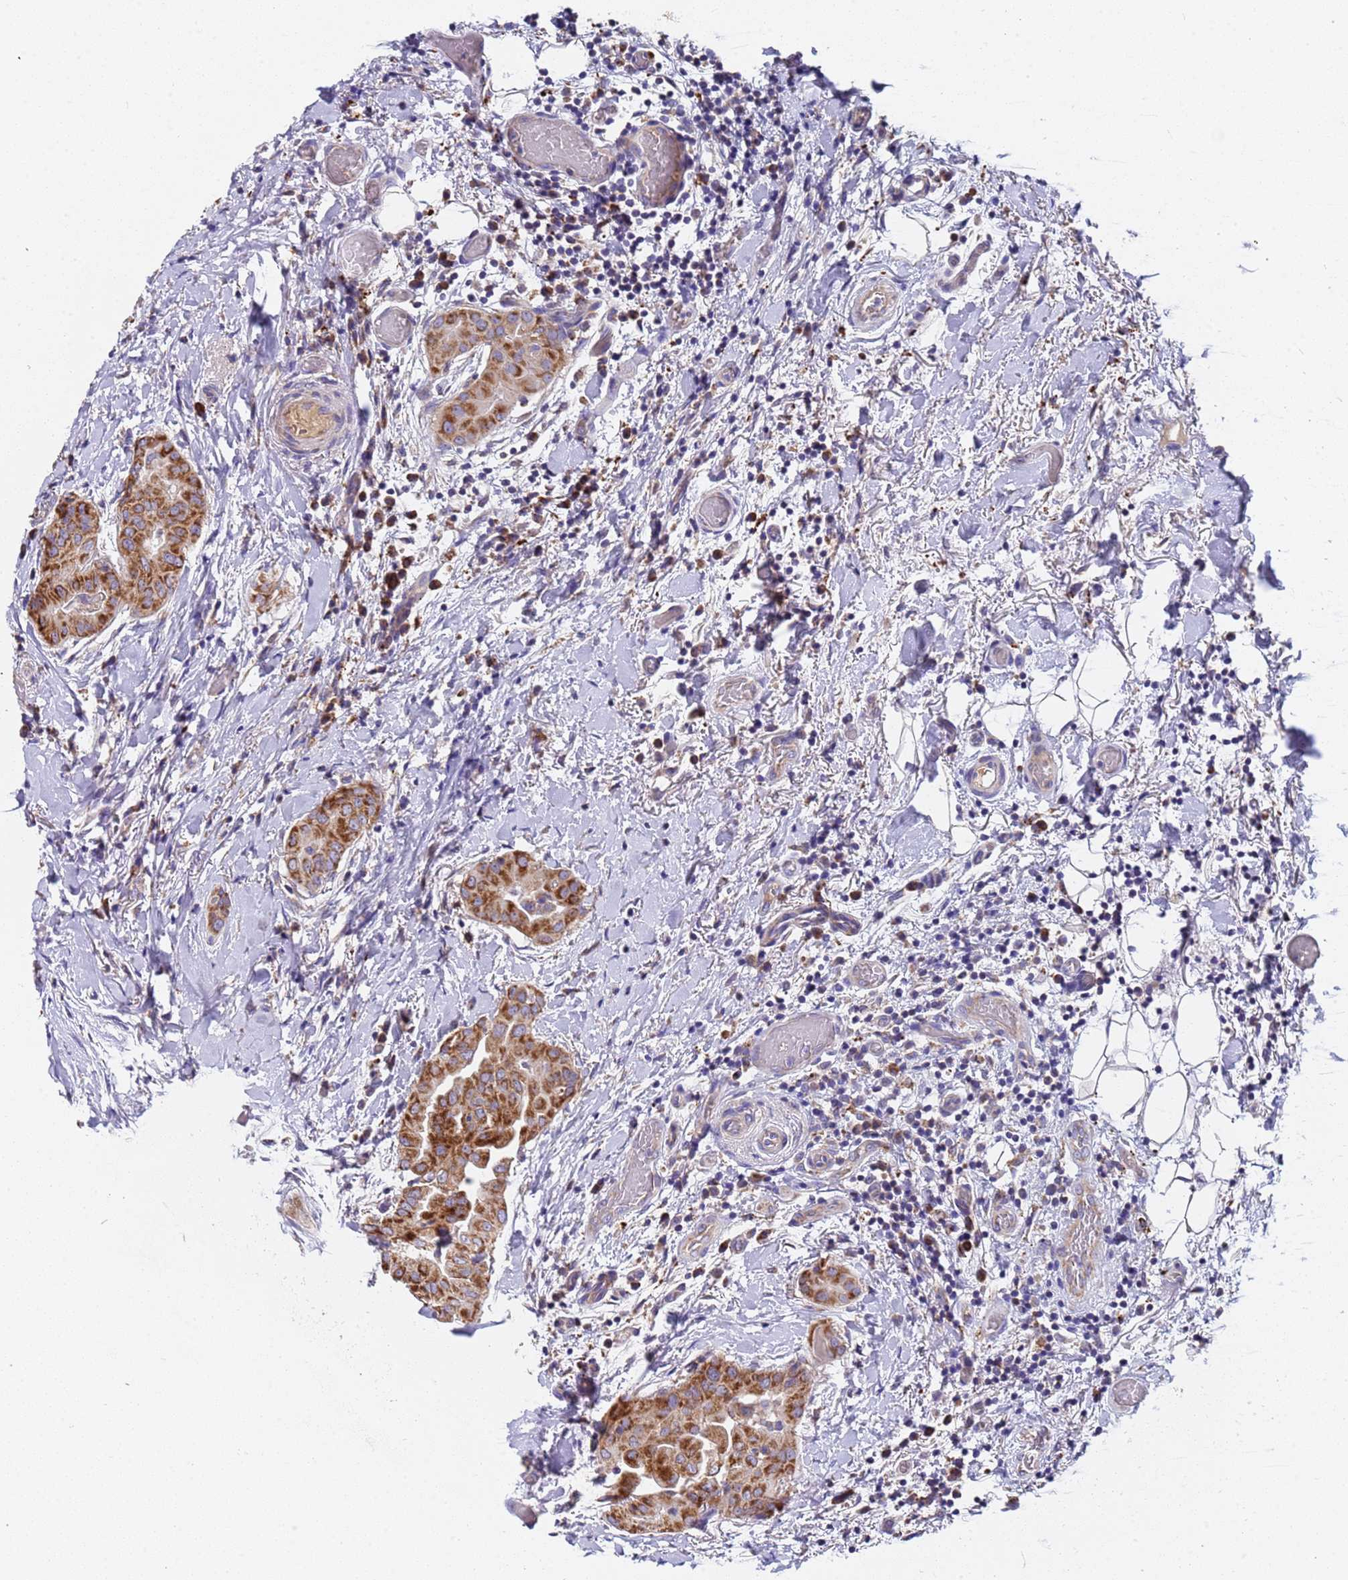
{"staining": {"intensity": "strong", "quantity": ">75%", "location": "cytoplasmic/membranous"}, "tissue": "thyroid cancer", "cell_type": "Tumor cells", "image_type": "cancer", "snomed": [{"axis": "morphology", "description": "Papillary adenocarcinoma, NOS"}, {"axis": "topography", "description": "Thyroid gland"}], "caption": "Human papillary adenocarcinoma (thyroid) stained for a protein (brown) demonstrates strong cytoplasmic/membranous positive expression in approximately >75% of tumor cells.", "gene": "TMEM126A", "patient": {"sex": "male", "age": 33}}